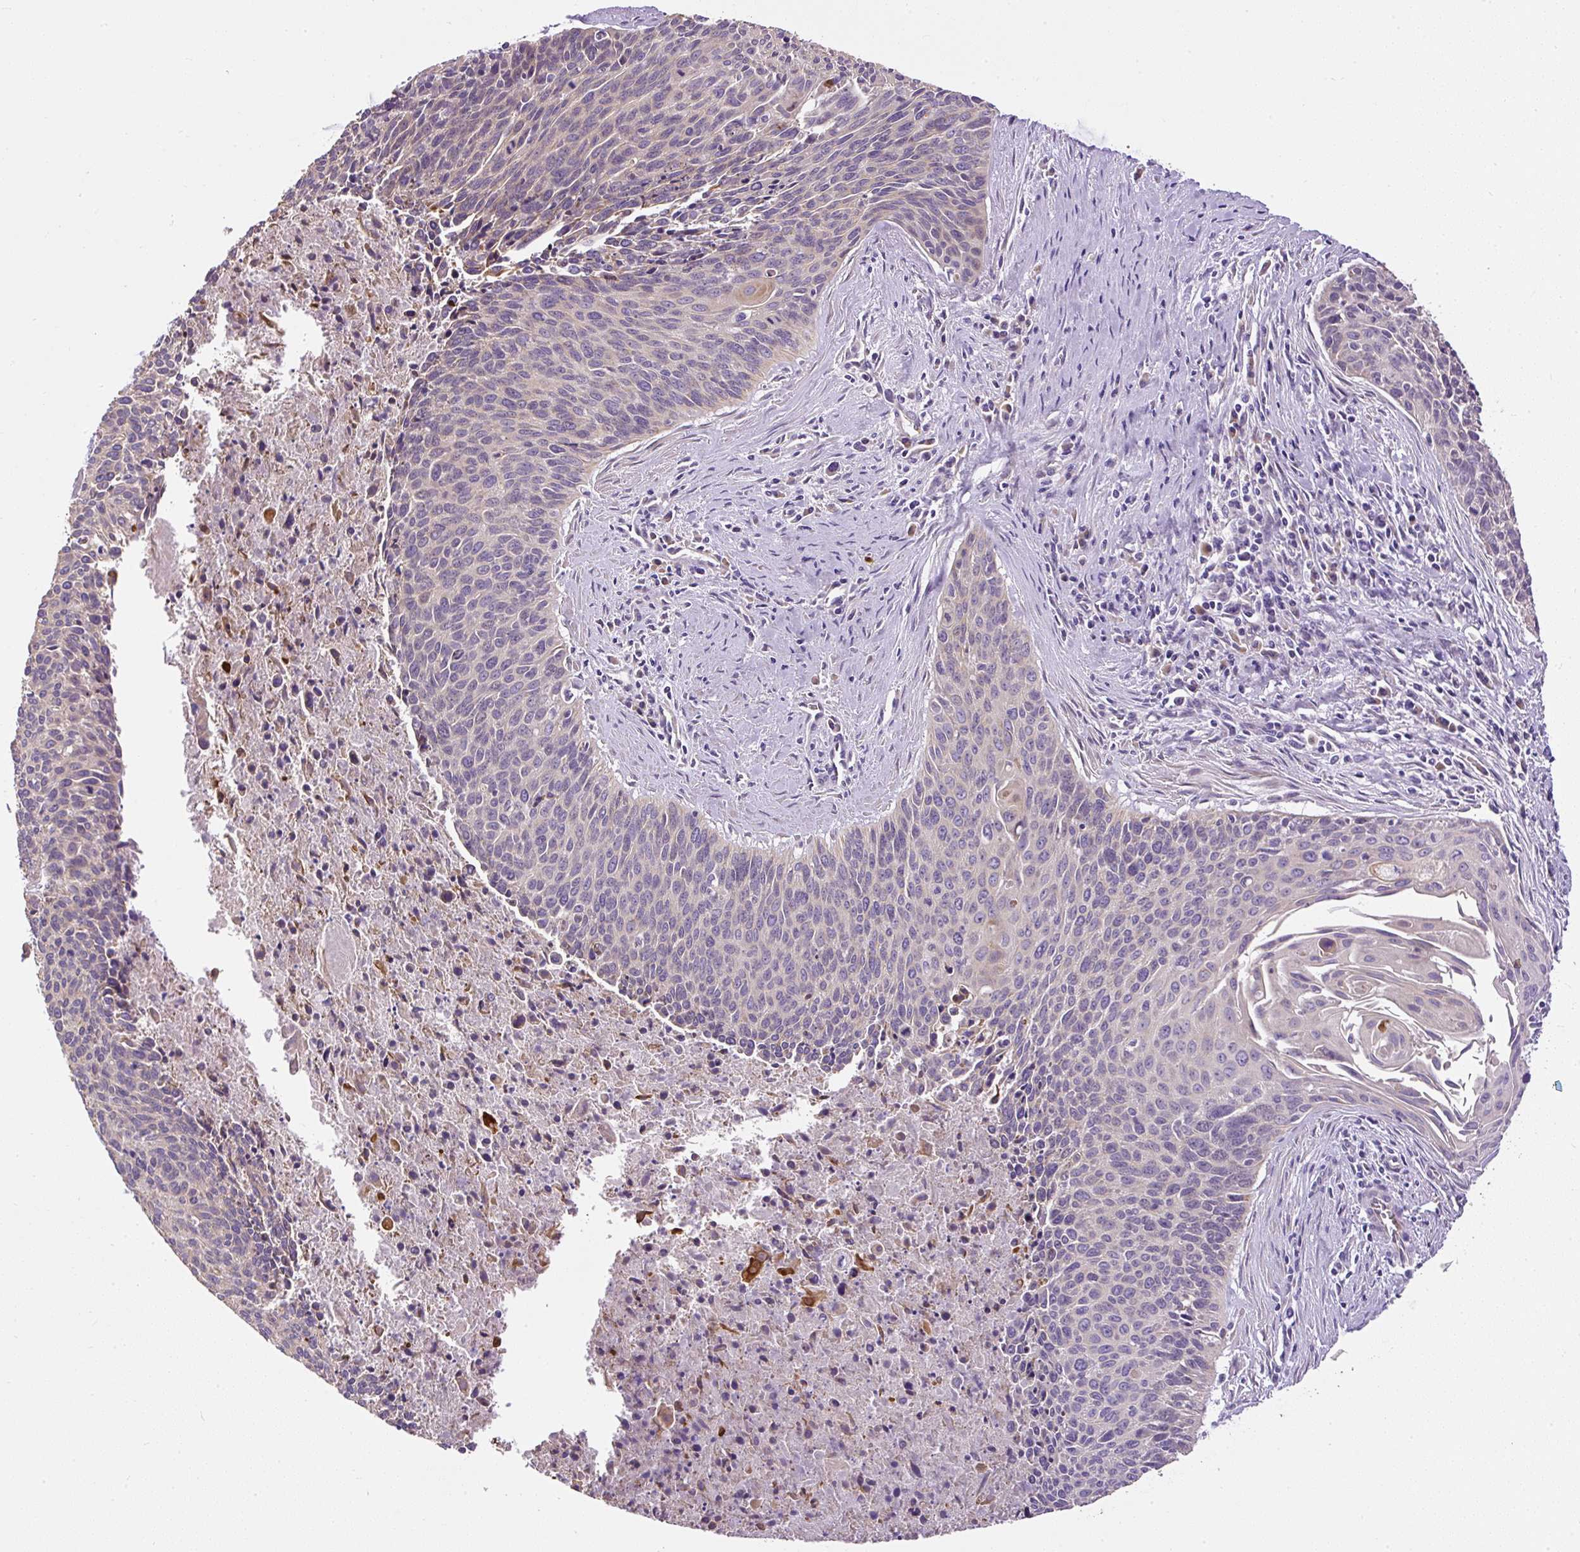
{"staining": {"intensity": "weak", "quantity": "<25%", "location": "cytoplasmic/membranous"}, "tissue": "cervical cancer", "cell_type": "Tumor cells", "image_type": "cancer", "snomed": [{"axis": "morphology", "description": "Squamous cell carcinoma, NOS"}, {"axis": "topography", "description": "Cervix"}], "caption": "The photomicrograph demonstrates no staining of tumor cells in cervical squamous cell carcinoma. The staining was performed using DAB (3,3'-diaminobenzidine) to visualize the protein expression in brown, while the nuclei were stained in blue with hematoxylin (Magnification: 20x).", "gene": "FAM149A", "patient": {"sex": "female", "age": 55}}